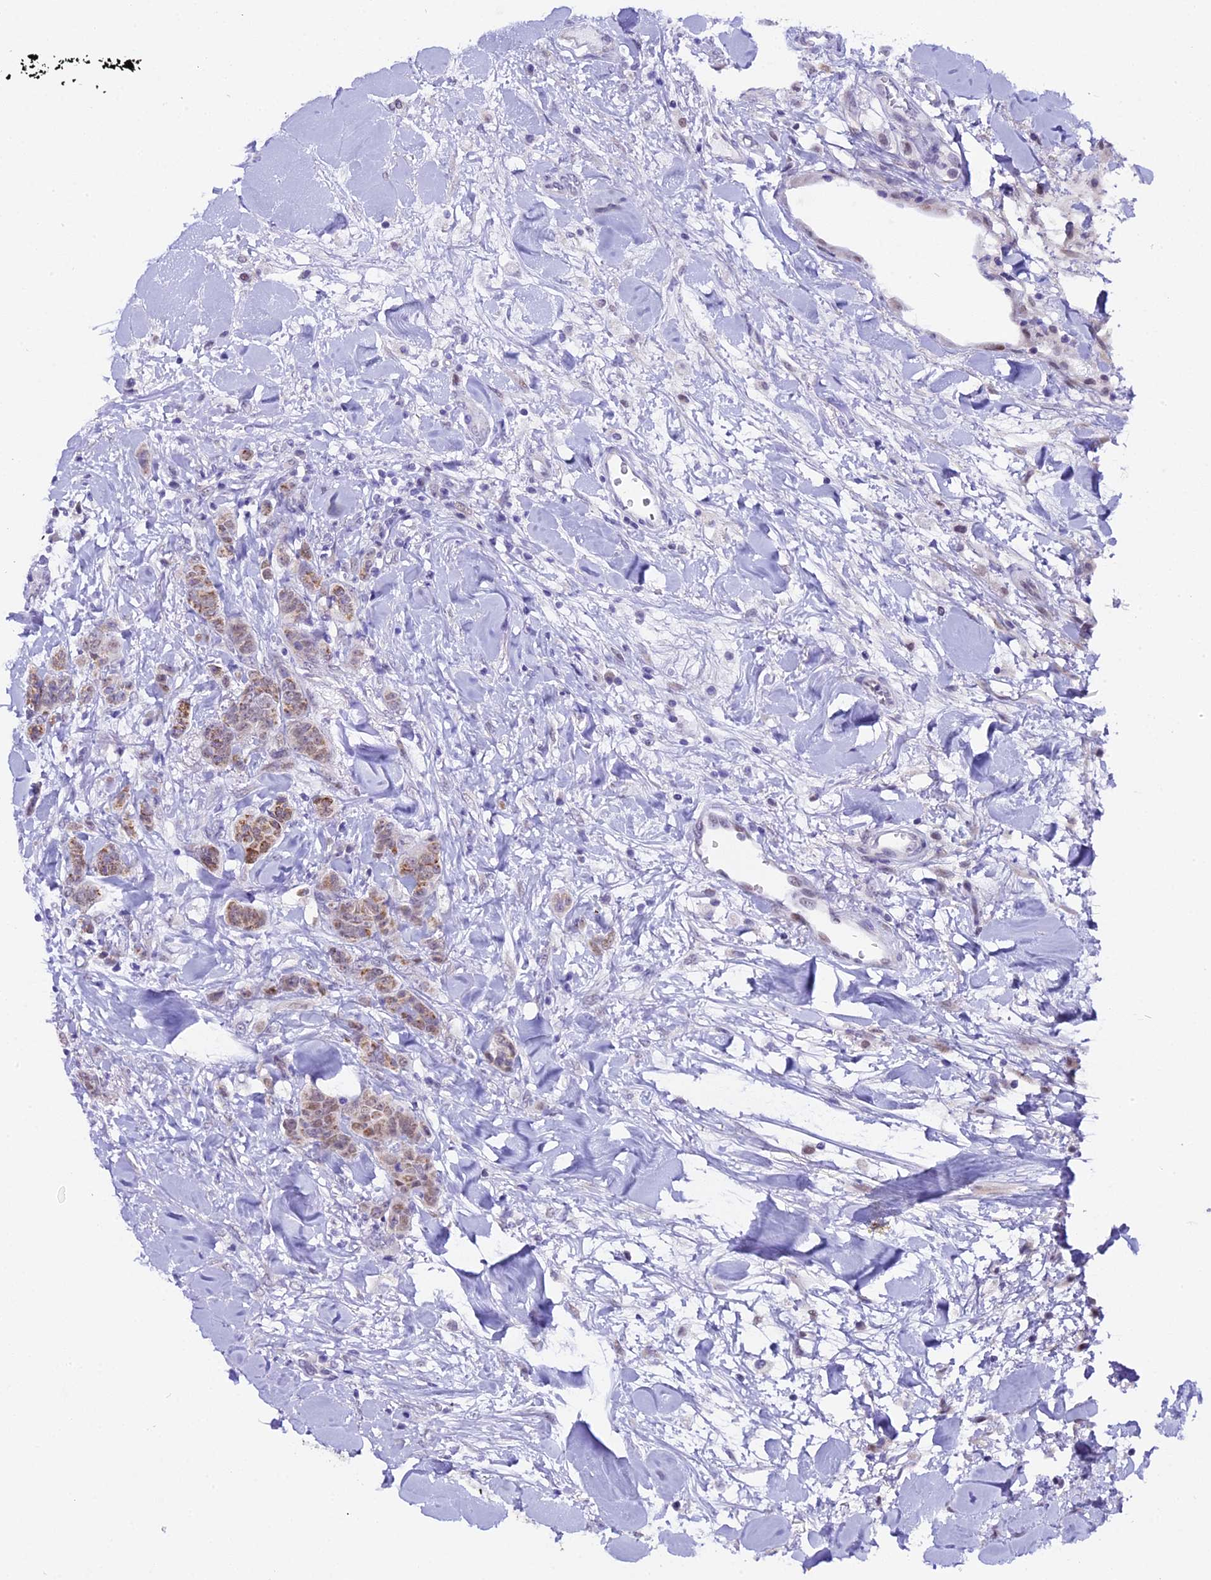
{"staining": {"intensity": "moderate", "quantity": ">75%", "location": "cytoplasmic/membranous"}, "tissue": "breast cancer", "cell_type": "Tumor cells", "image_type": "cancer", "snomed": [{"axis": "morphology", "description": "Duct carcinoma"}, {"axis": "topography", "description": "Breast"}], "caption": "Brown immunohistochemical staining in human breast cancer (intraductal carcinoma) demonstrates moderate cytoplasmic/membranous staining in approximately >75% of tumor cells.", "gene": "OSGEP", "patient": {"sex": "female", "age": 40}}